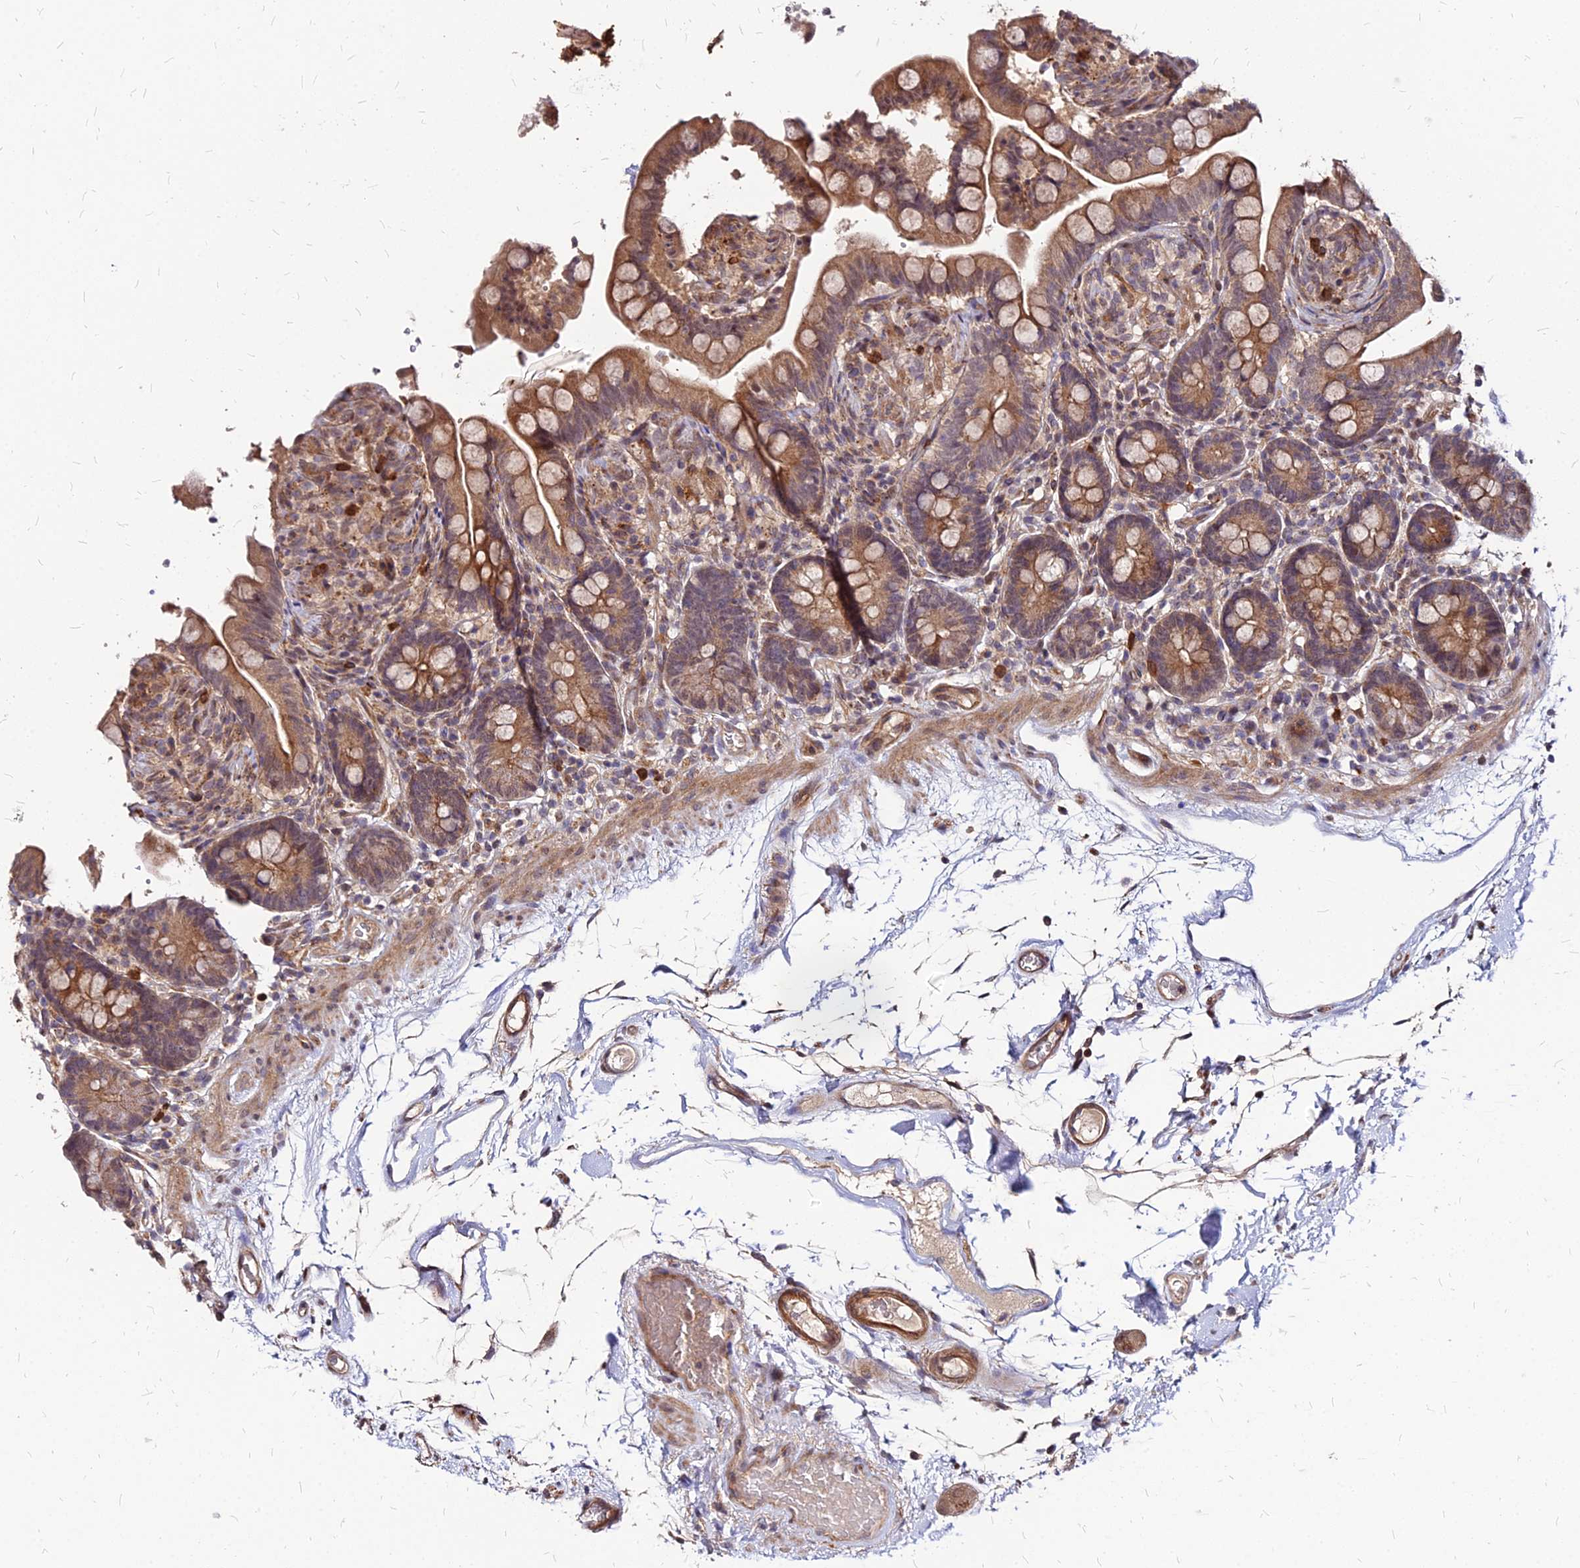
{"staining": {"intensity": "moderate", "quantity": ">75%", "location": "cytoplasmic/membranous"}, "tissue": "colon", "cell_type": "Endothelial cells", "image_type": "normal", "snomed": [{"axis": "morphology", "description": "Normal tissue, NOS"}, {"axis": "topography", "description": "Smooth muscle"}, {"axis": "topography", "description": "Colon"}], "caption": "Immunohistochemical staining of unremarkable colon shows moderate cytoplasmic/membranous protein expression in approximately >75% of endothelial cells.", "gene": "APBA3", "patient": {"sex": "male", "age": 73}}